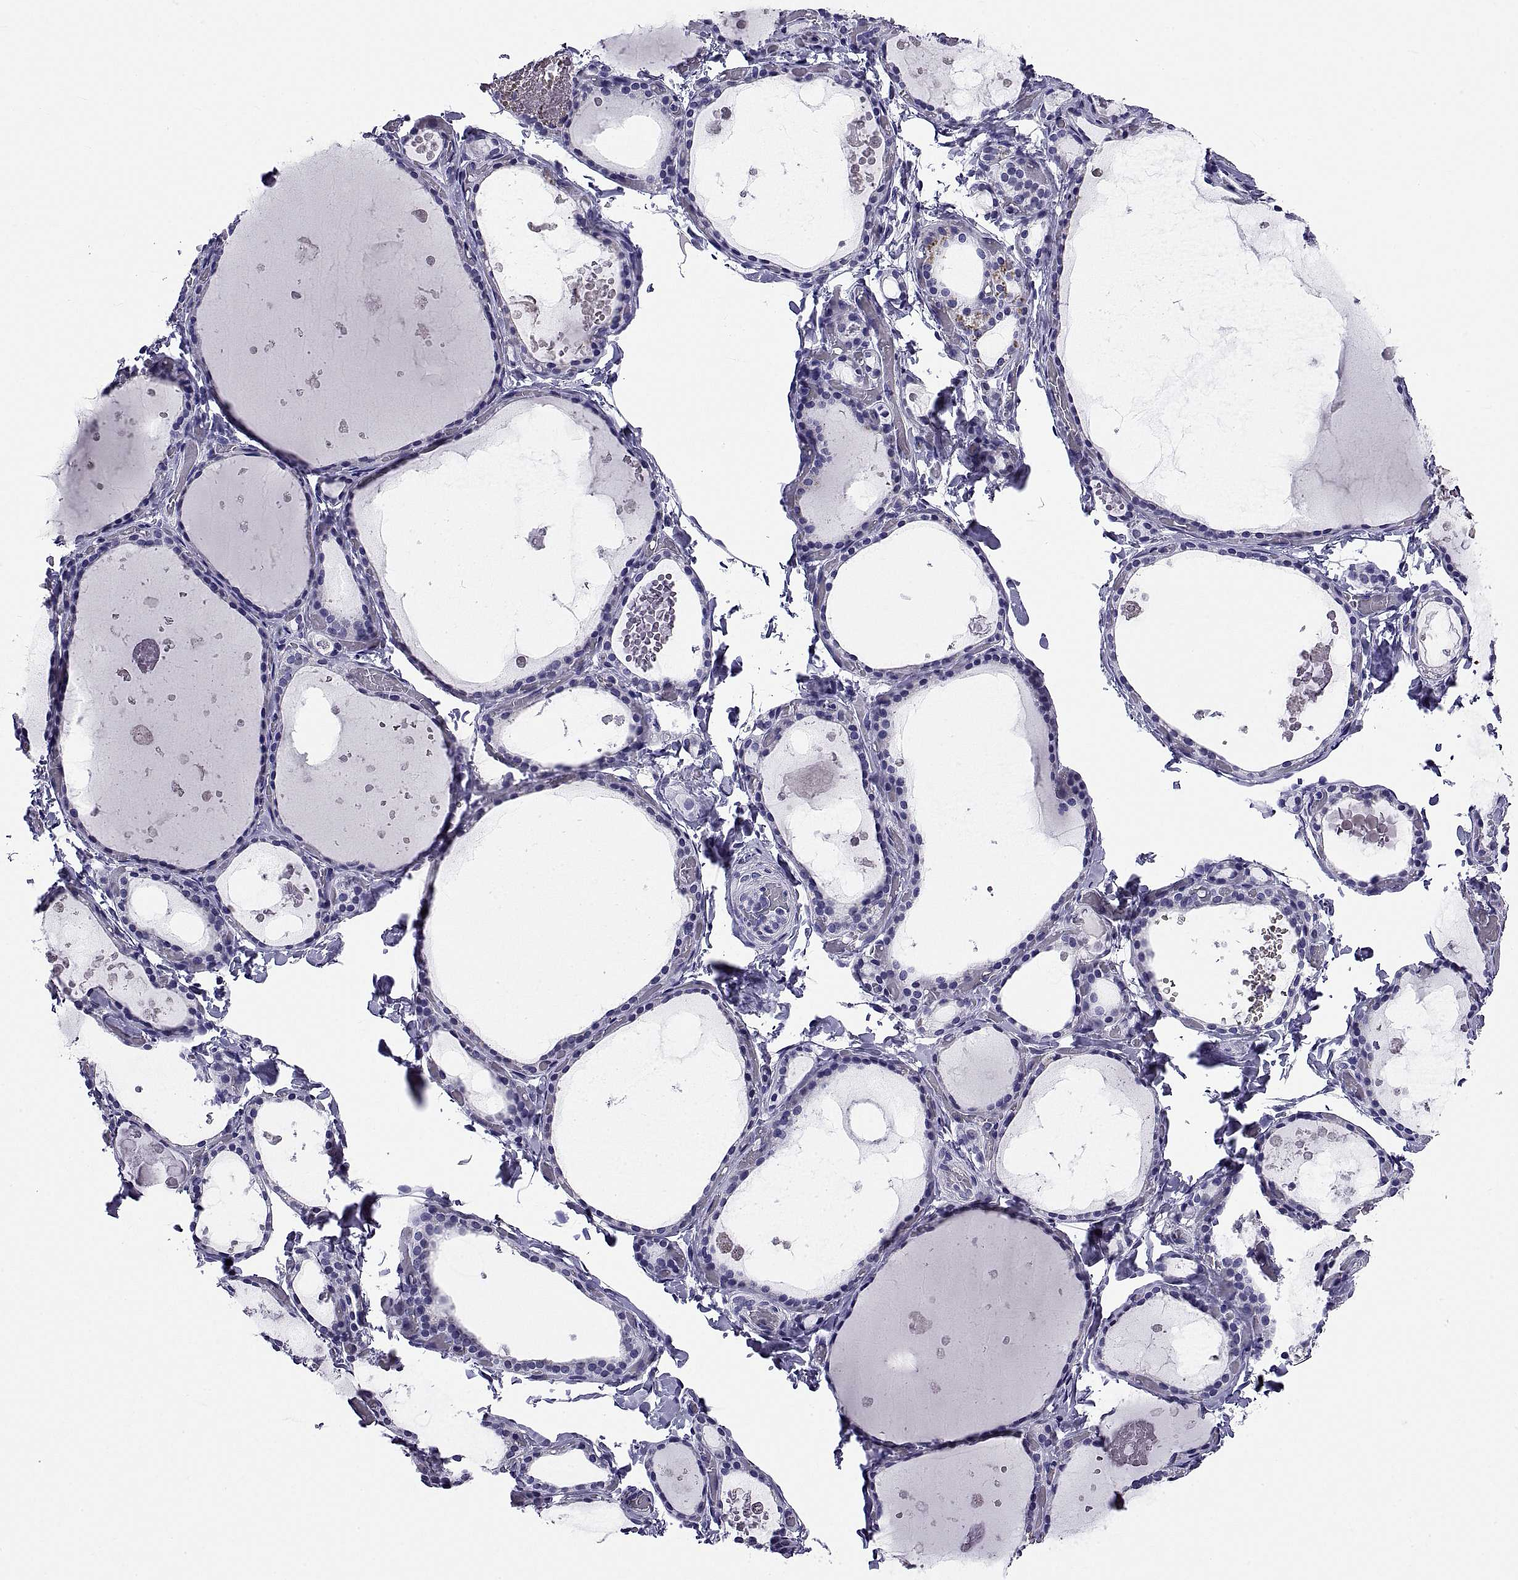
{"staining": {"intensity": "negative", "quantity": "none", "location": "none"}, "tissue": "thyroid gland", "cell_type": "Glandular cells", "image_type": "normal", "snomed": [{"axis": "morphology", "description": "Normal tissue, NOS"}, {"axis": "topography", "description": "Thyroid gland"}], "caption": "Immunohistochemistry (IHC) of normal human thyroid gland demonstrates no staining in glandular cells.", "gene": "TGFBR3L", "patient": {"sex": "female", "age": 56}}